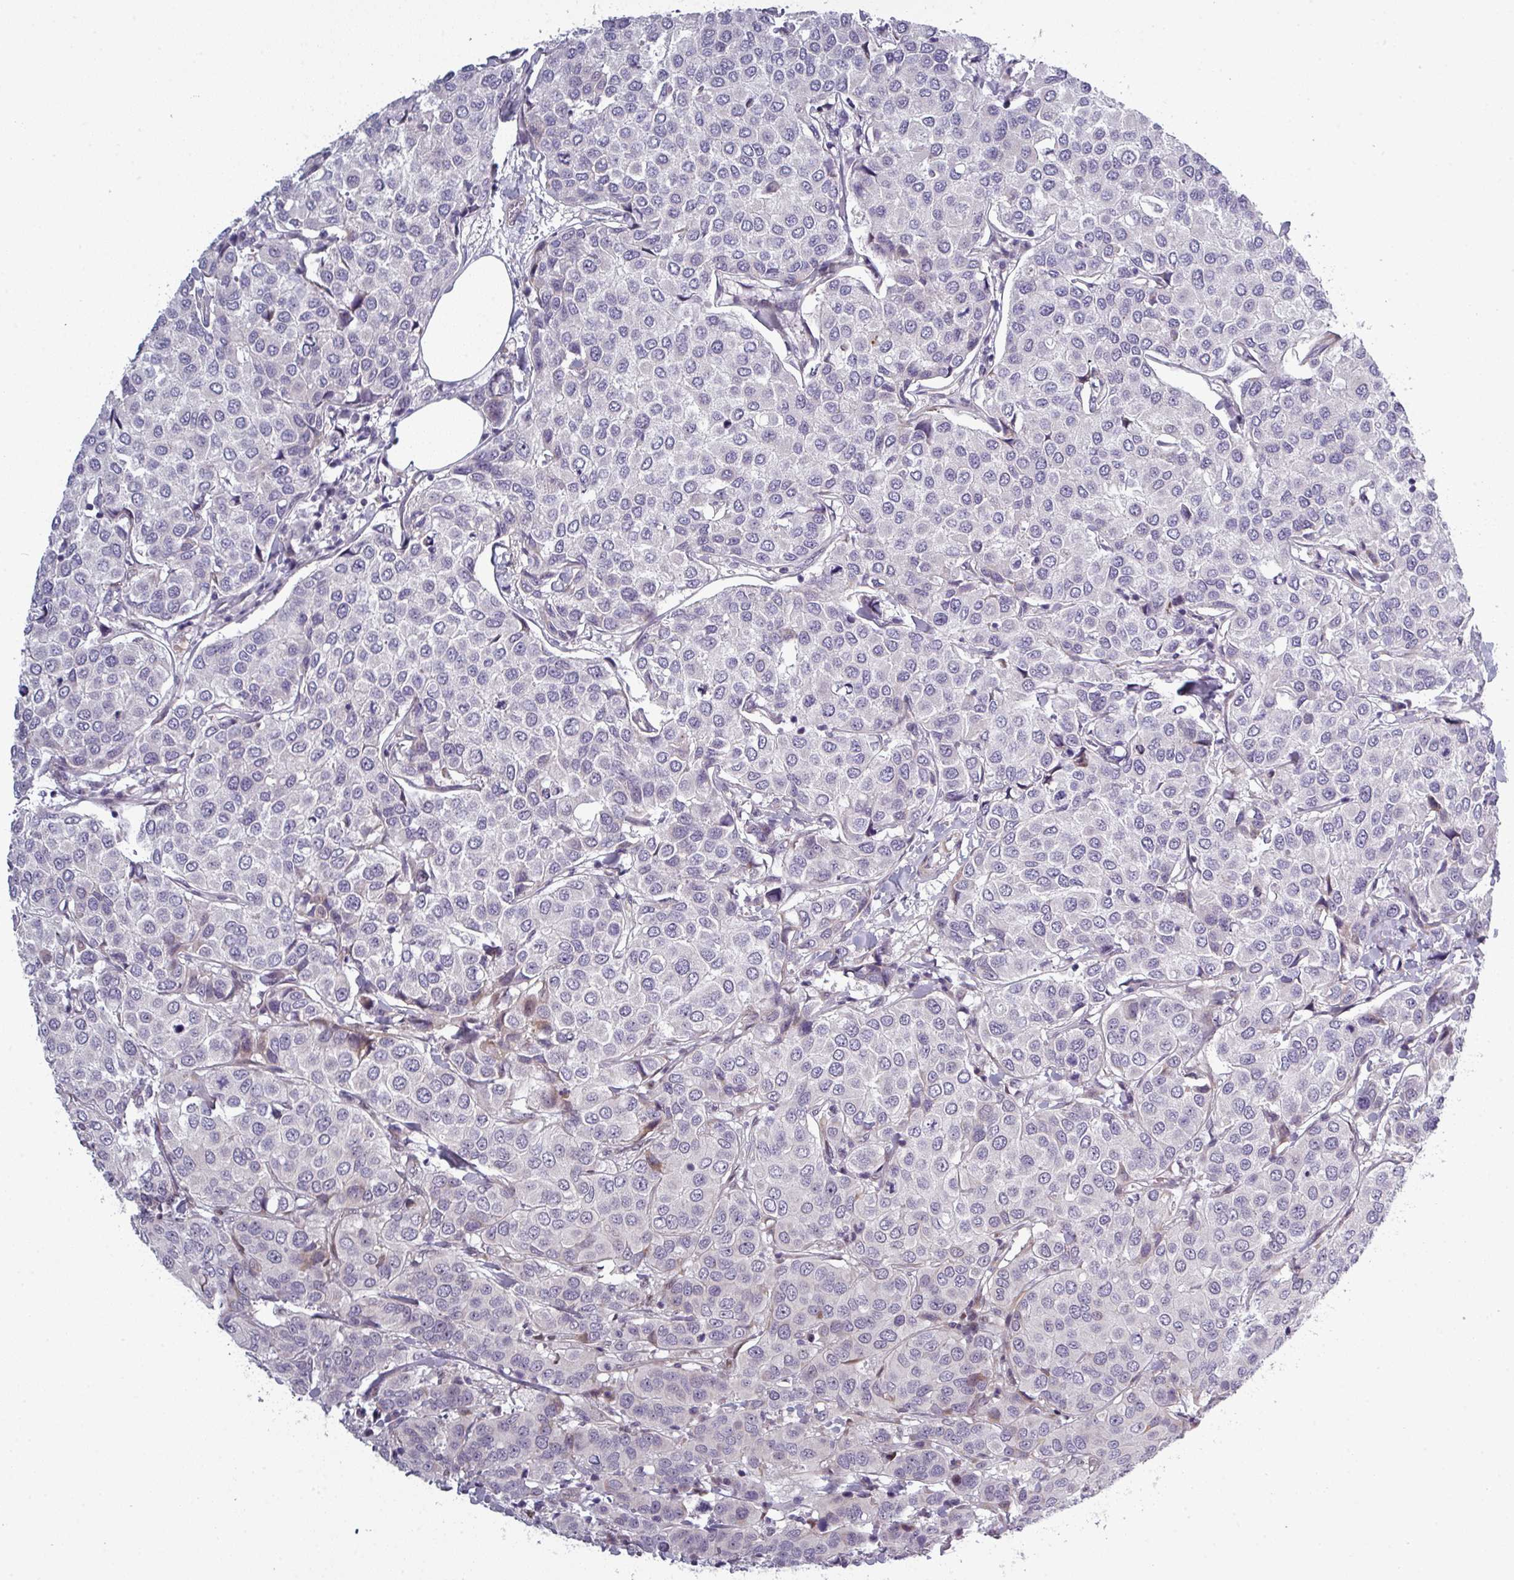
{"staining": {"intensity": "negative", "quantity": "none", "location": "none"}, "tissue": "breast cancer", "cell_type": "Tumor cells", "image_type": "cancer", "snomed": [{"axis": "morphology", "description": "Duct carcinoma"}, {"axis": "topography", "description": "Breast"}], "caption": "DAB immunohistochemical staining of invasive ductal carcinoma (breast) shows no significant positivity in tumor cells.", "gene": "PRAMEF12", "patient": {"sex": "female", "age": 55}}